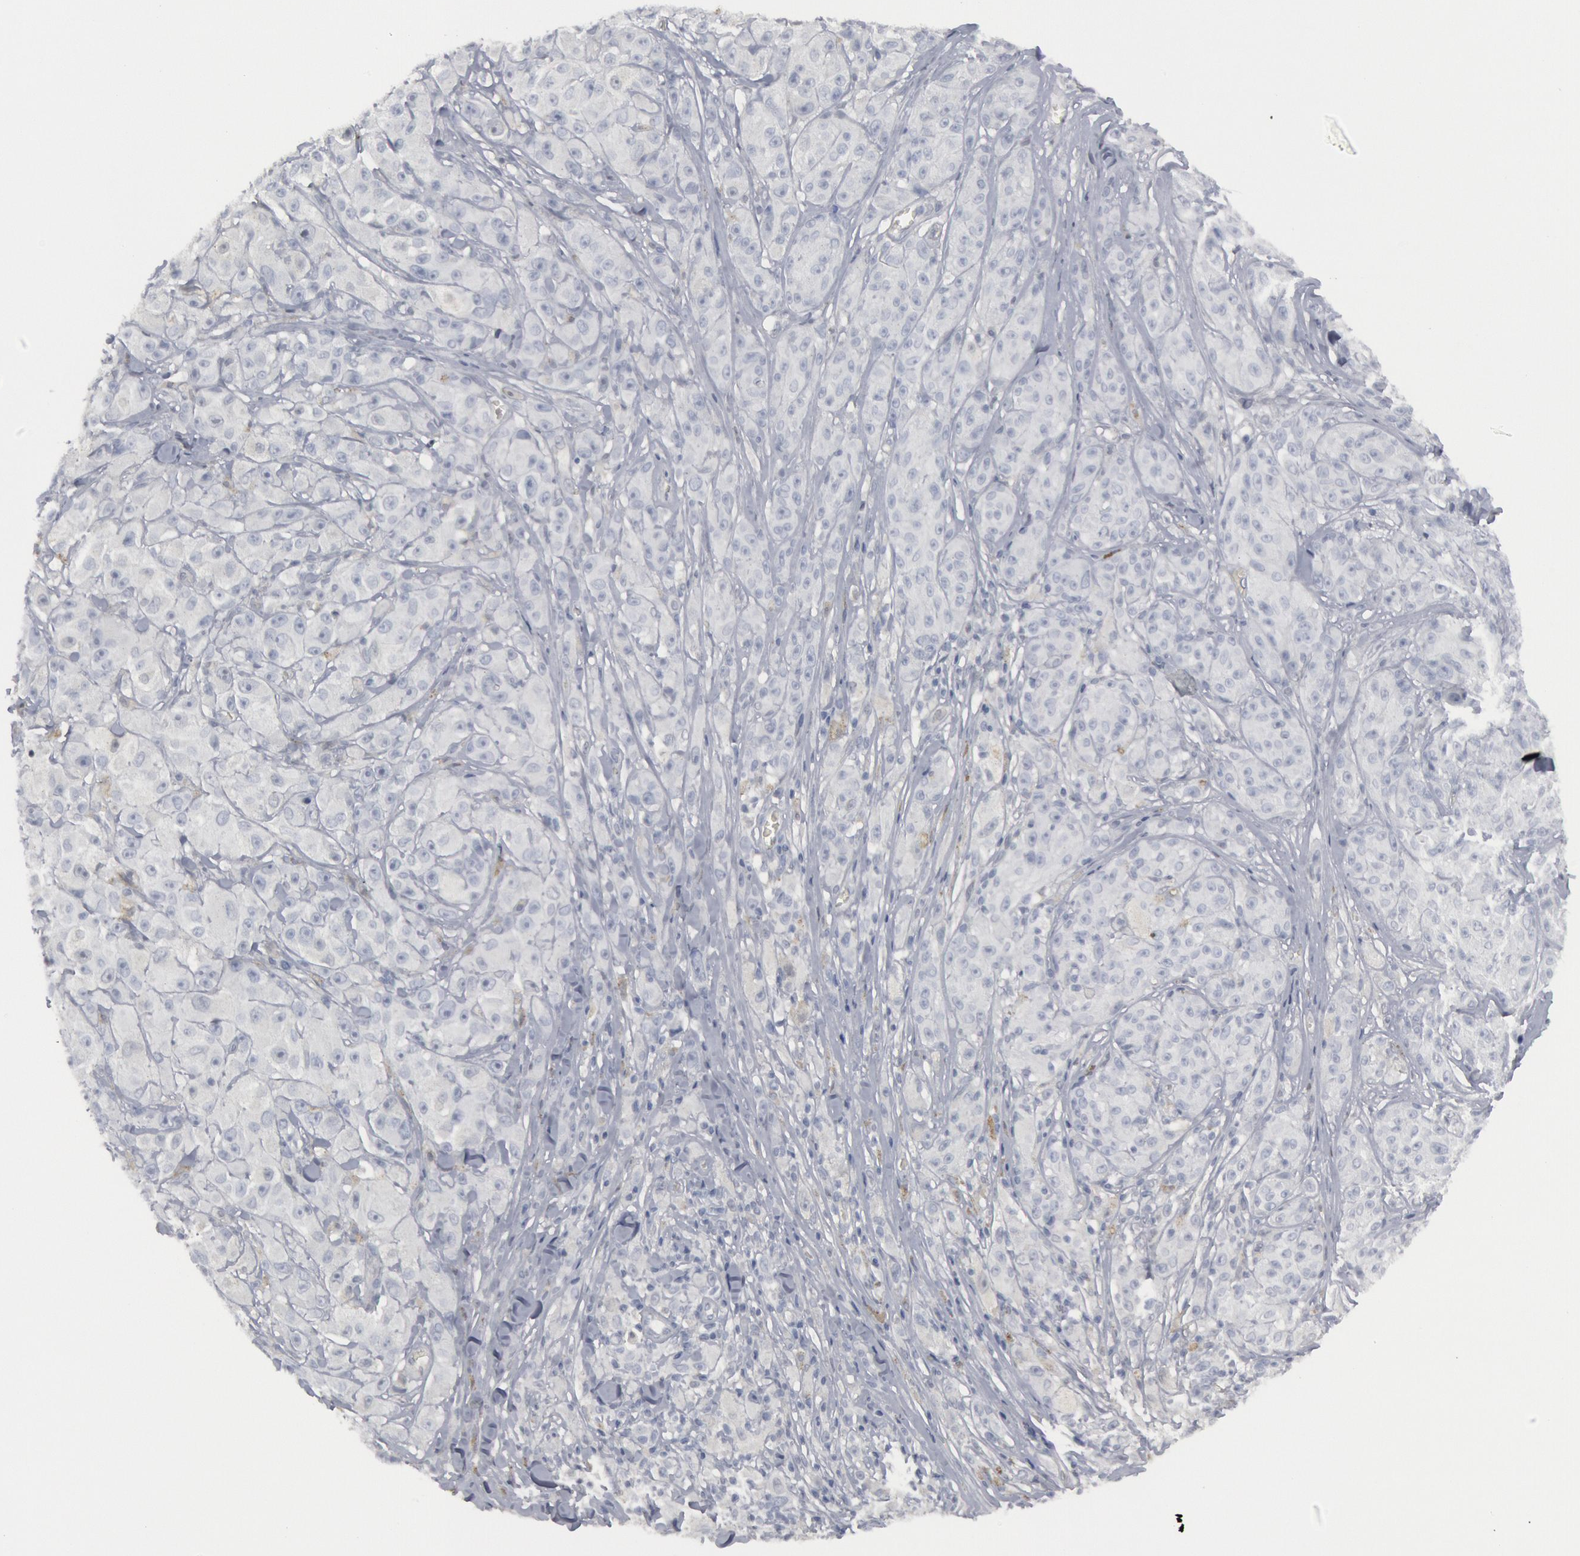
{"staining": {"intensity": "negative", "quantity": "none", "location": "none"}, "tissue": "melanoma", "cell_type": "Tumor cells", "image_type": "cancer", "snomed": [{"axis": "morphology", "description": "Malignant melanoma, NOS"}, {"axis": "topography", "description": "Skin"}], "caption": "Immunohistochemistry (IHC) image of human melanoma stained for a protein (brown), which displays no positivity in tumor cells. (Stains: DAB (3,3'-diaminobenzidine) immunohistochemistry (IHC) with hematoxylin counter stain, Microscopy: brightfield microscopy at high magnification).", "gene": "DMC1", "patient": {"sex": "male", "age": 56}}